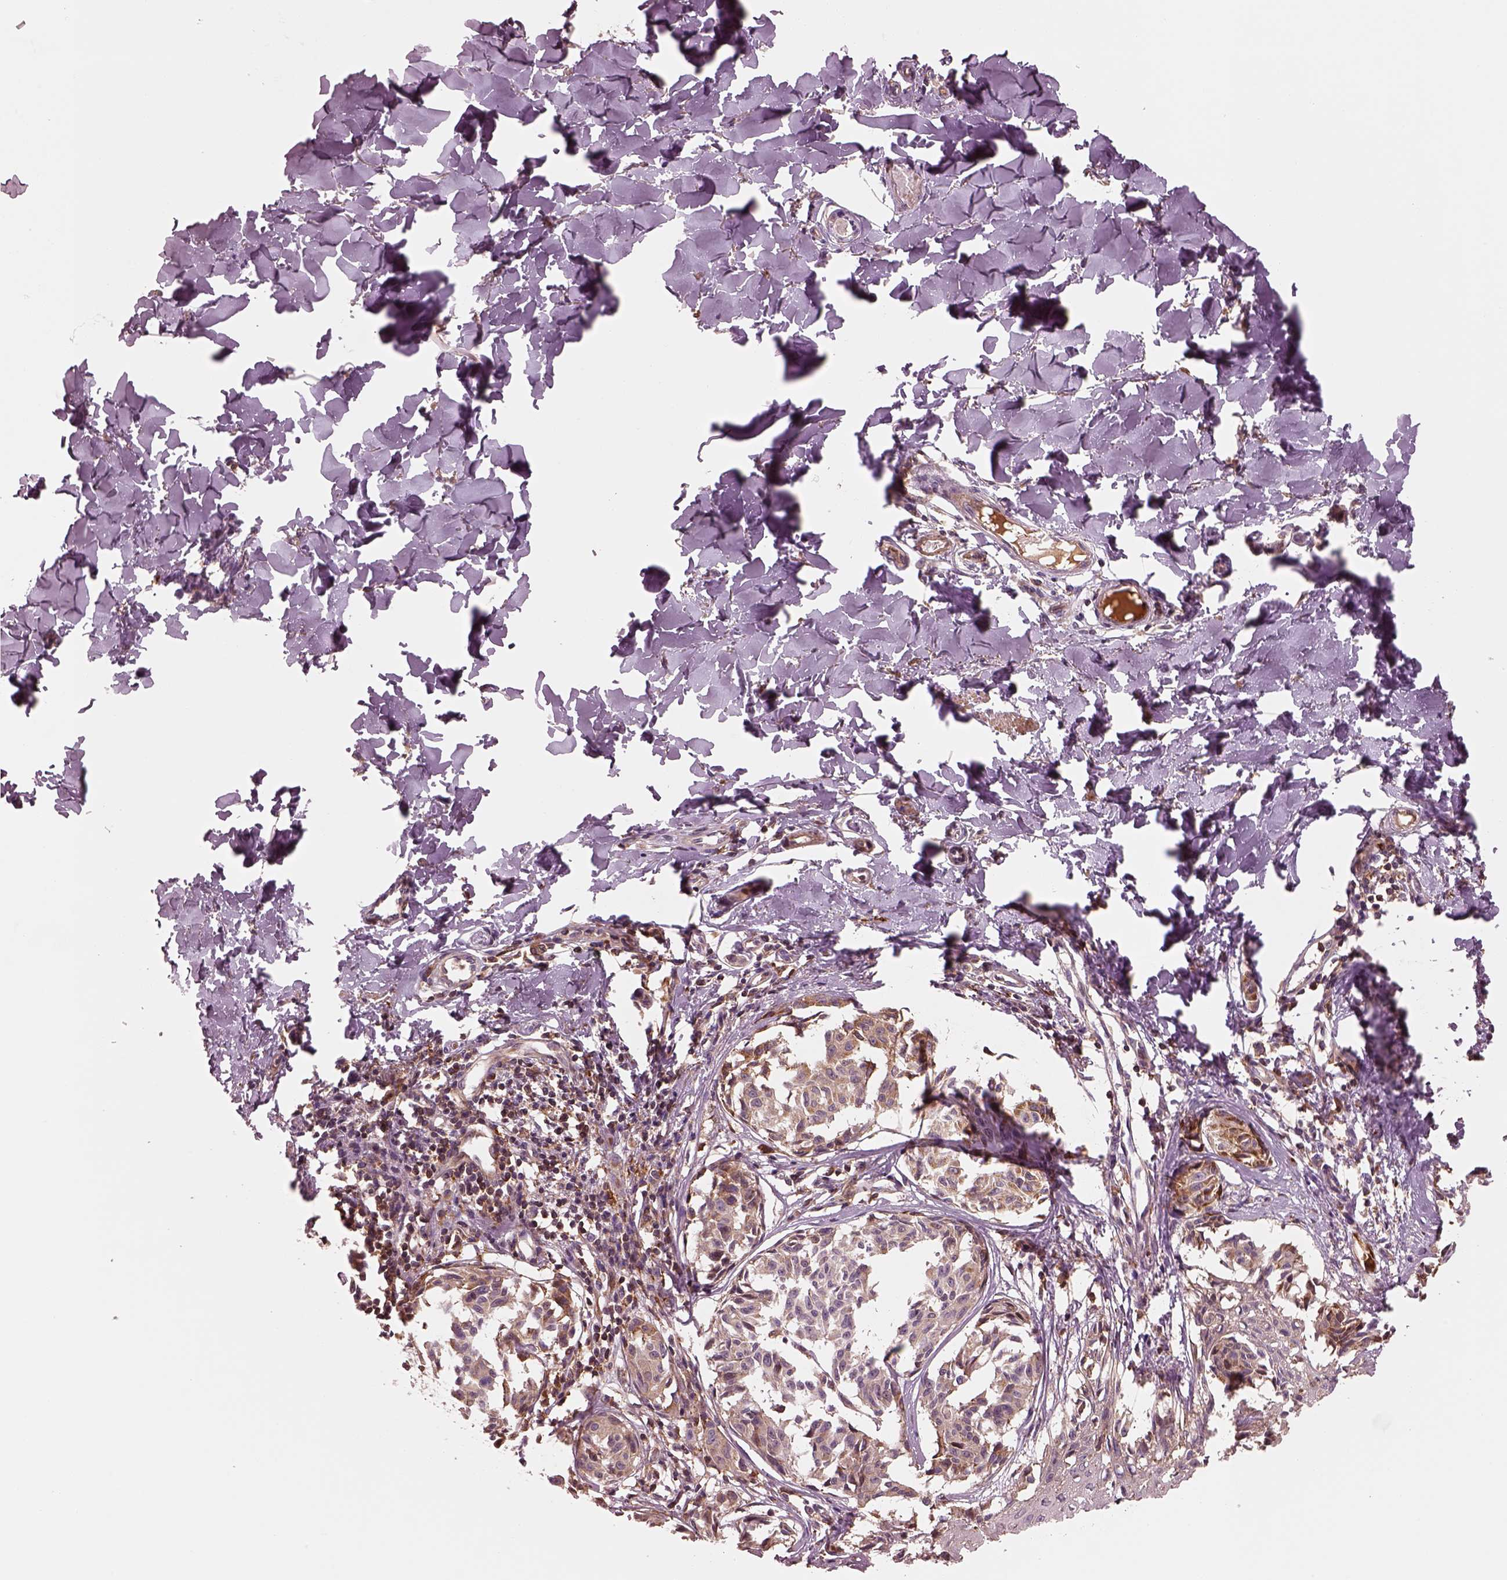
{"staining": {"intensity": "weak", "quantity": "25%-75%", "location": "cytoplasmic/membranous"}, "tissue": "melanoma", "cell_type": "Tumor cells", "image_type": "cancer", "snomed": [{"axis": "morphology", "description": "Malignant melanoma, NOS"}, {"axis": "topography", "description": "Skin"}], "caption": "Tumor cells reveal low levels of weak cytoplasmic/membranous positivity in about 25%-75% of cells in melanoma. (Brightfield microscopy of DAB IHC at high magnification).", "gene": "ASCC2", "patient": {"sex": "male", "age": 51}}